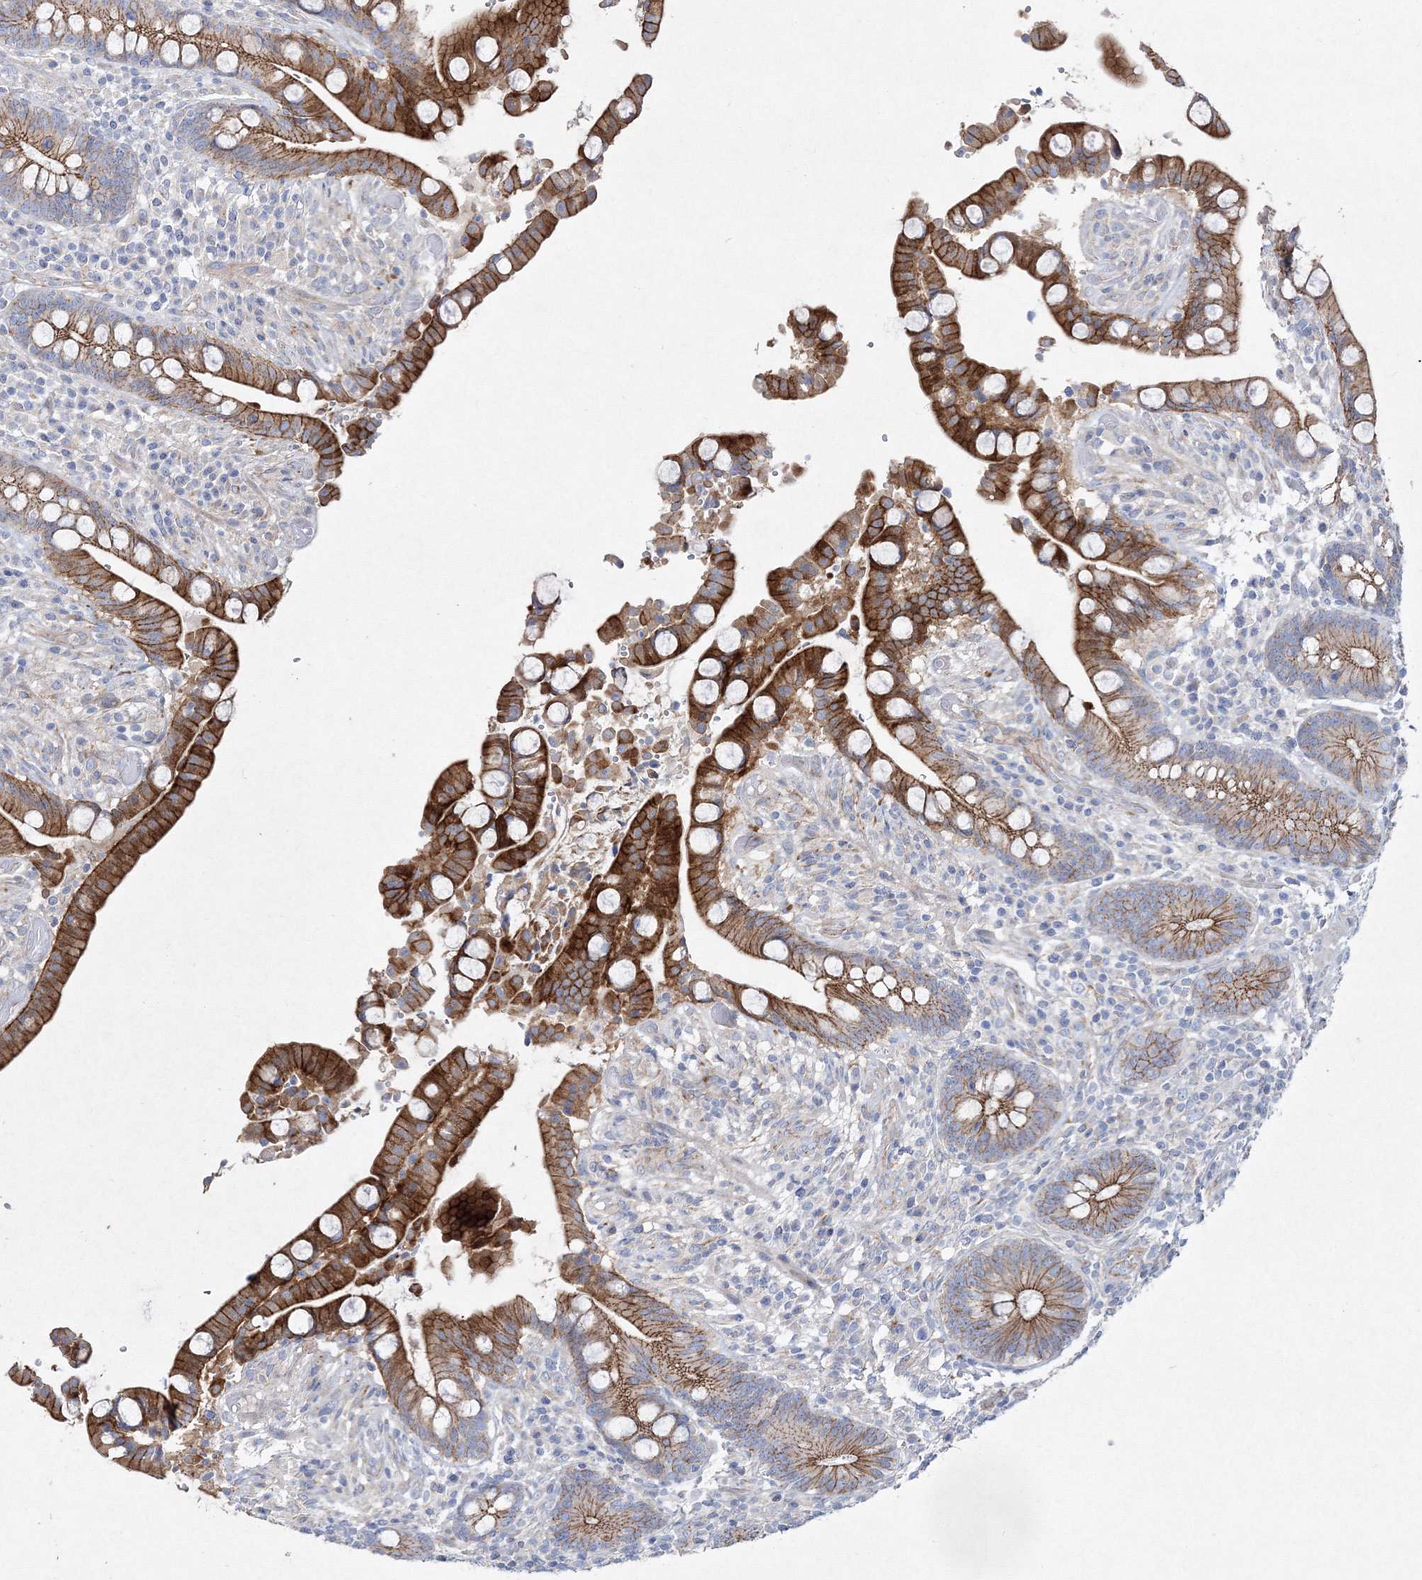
{"staining": {"intensity": "negative", "quantity": "none", "location": "none"}, "tissue": "colon", "cell_type": "Endothelial cells", "image_type": "normal", "snomed": [{"axis": "morphology", "description": "Normal tissue, NOS"}, {"axis": "topography", "description": "Colon"}], "caption": "An image of colon stained for a protein exhibits no brown staining in endothelial cells.", "gene": "NAA40", "patient": {"sex": "male", "age": 73}}